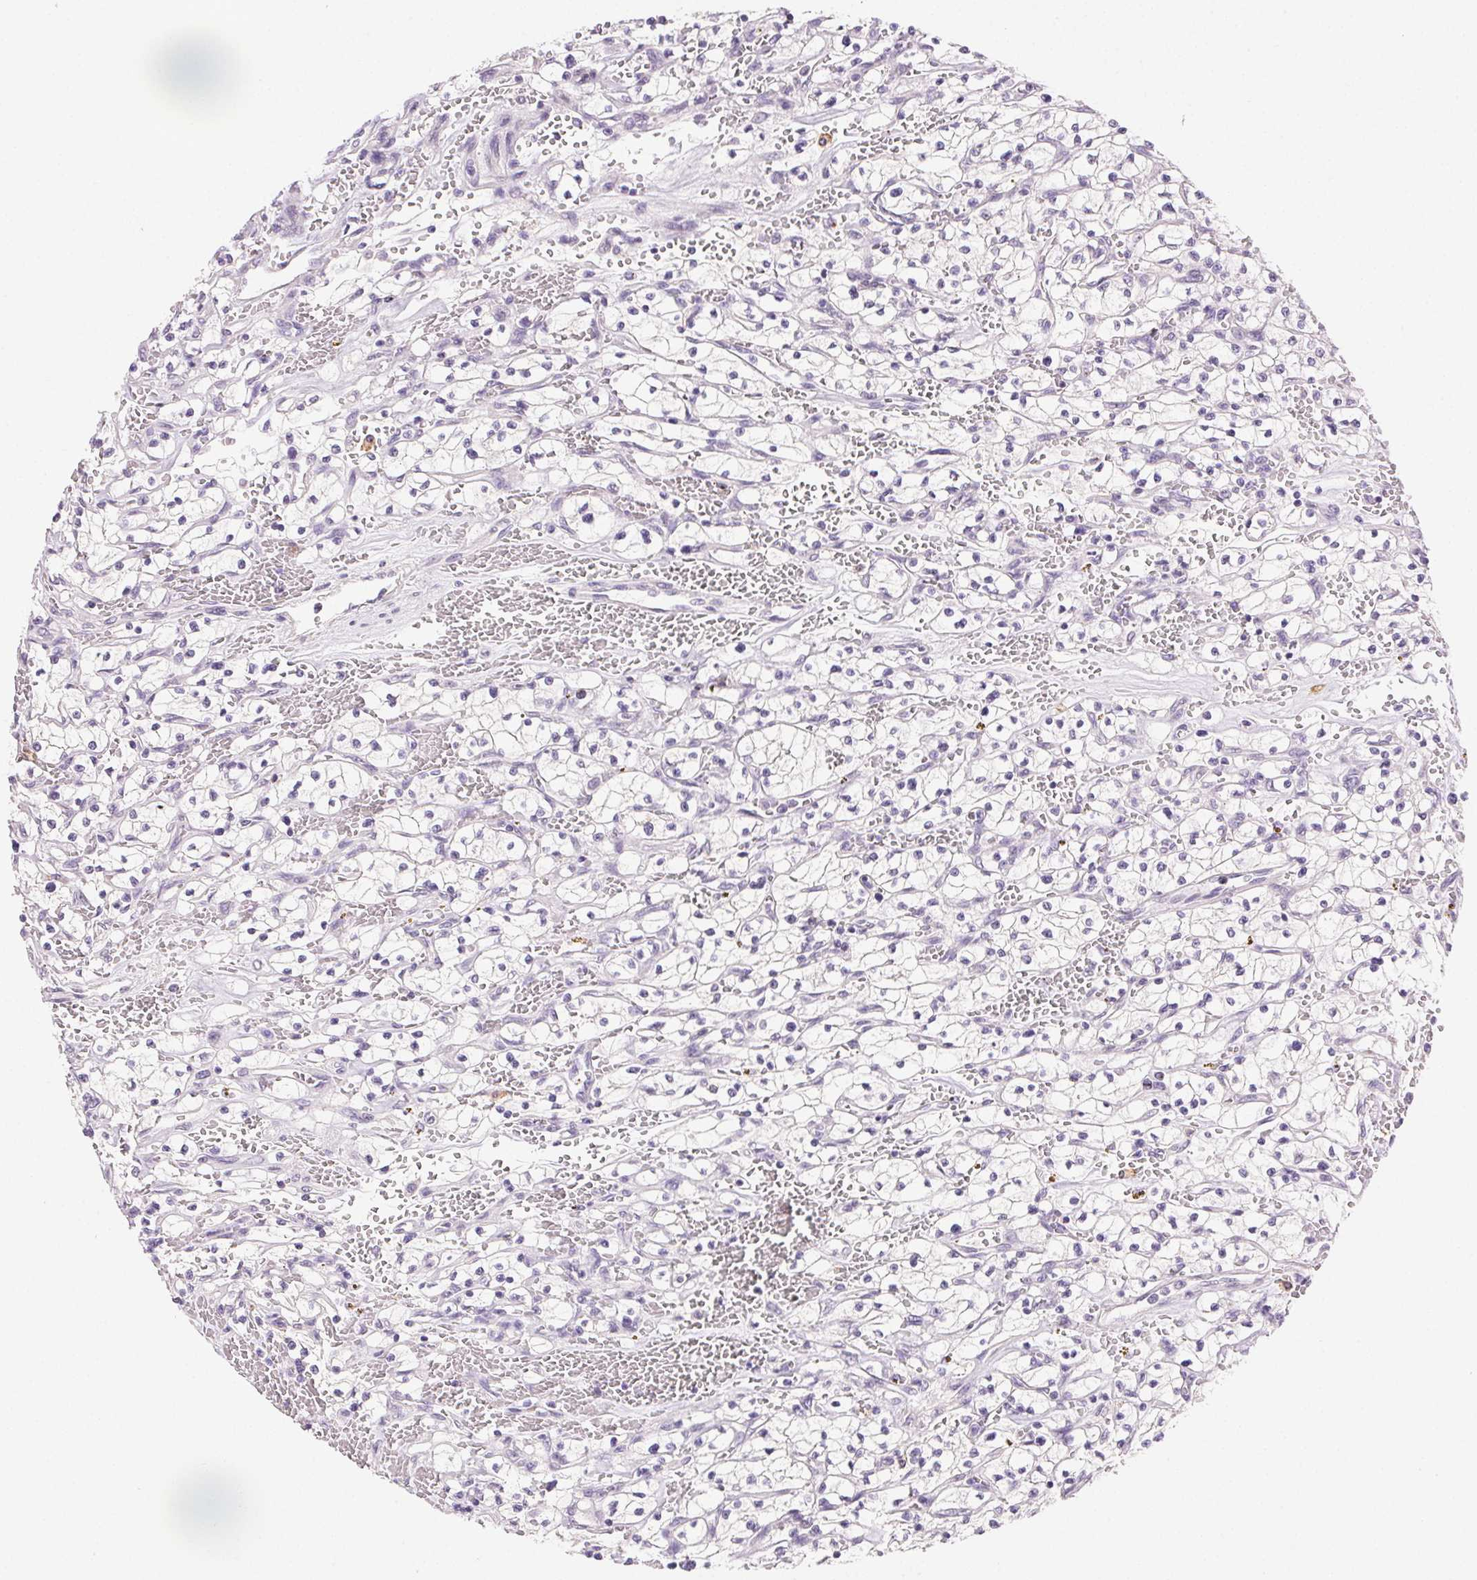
{"staining": {"intensity": "negative", "quantity": "none", "location": "none"}, "tissue": "renal cancer", "cell_type": "Tumor cells", "image_type": "cancer", "snomed": [{"axis": "morphology", "description": "Adenocarcinoma, NOS"}, {"axis": "topography", "description": "Kidney"}], "caption": "High magnification brightfield microscopy of renal cancer stained with DAB (3,3'-diaminobenzidine) (brown) and counterstained with hematoxylin (blue): tumor cells show no significant staining.", "gene": "AKAP5", "patient": {"sex": "female", "age": 64}}